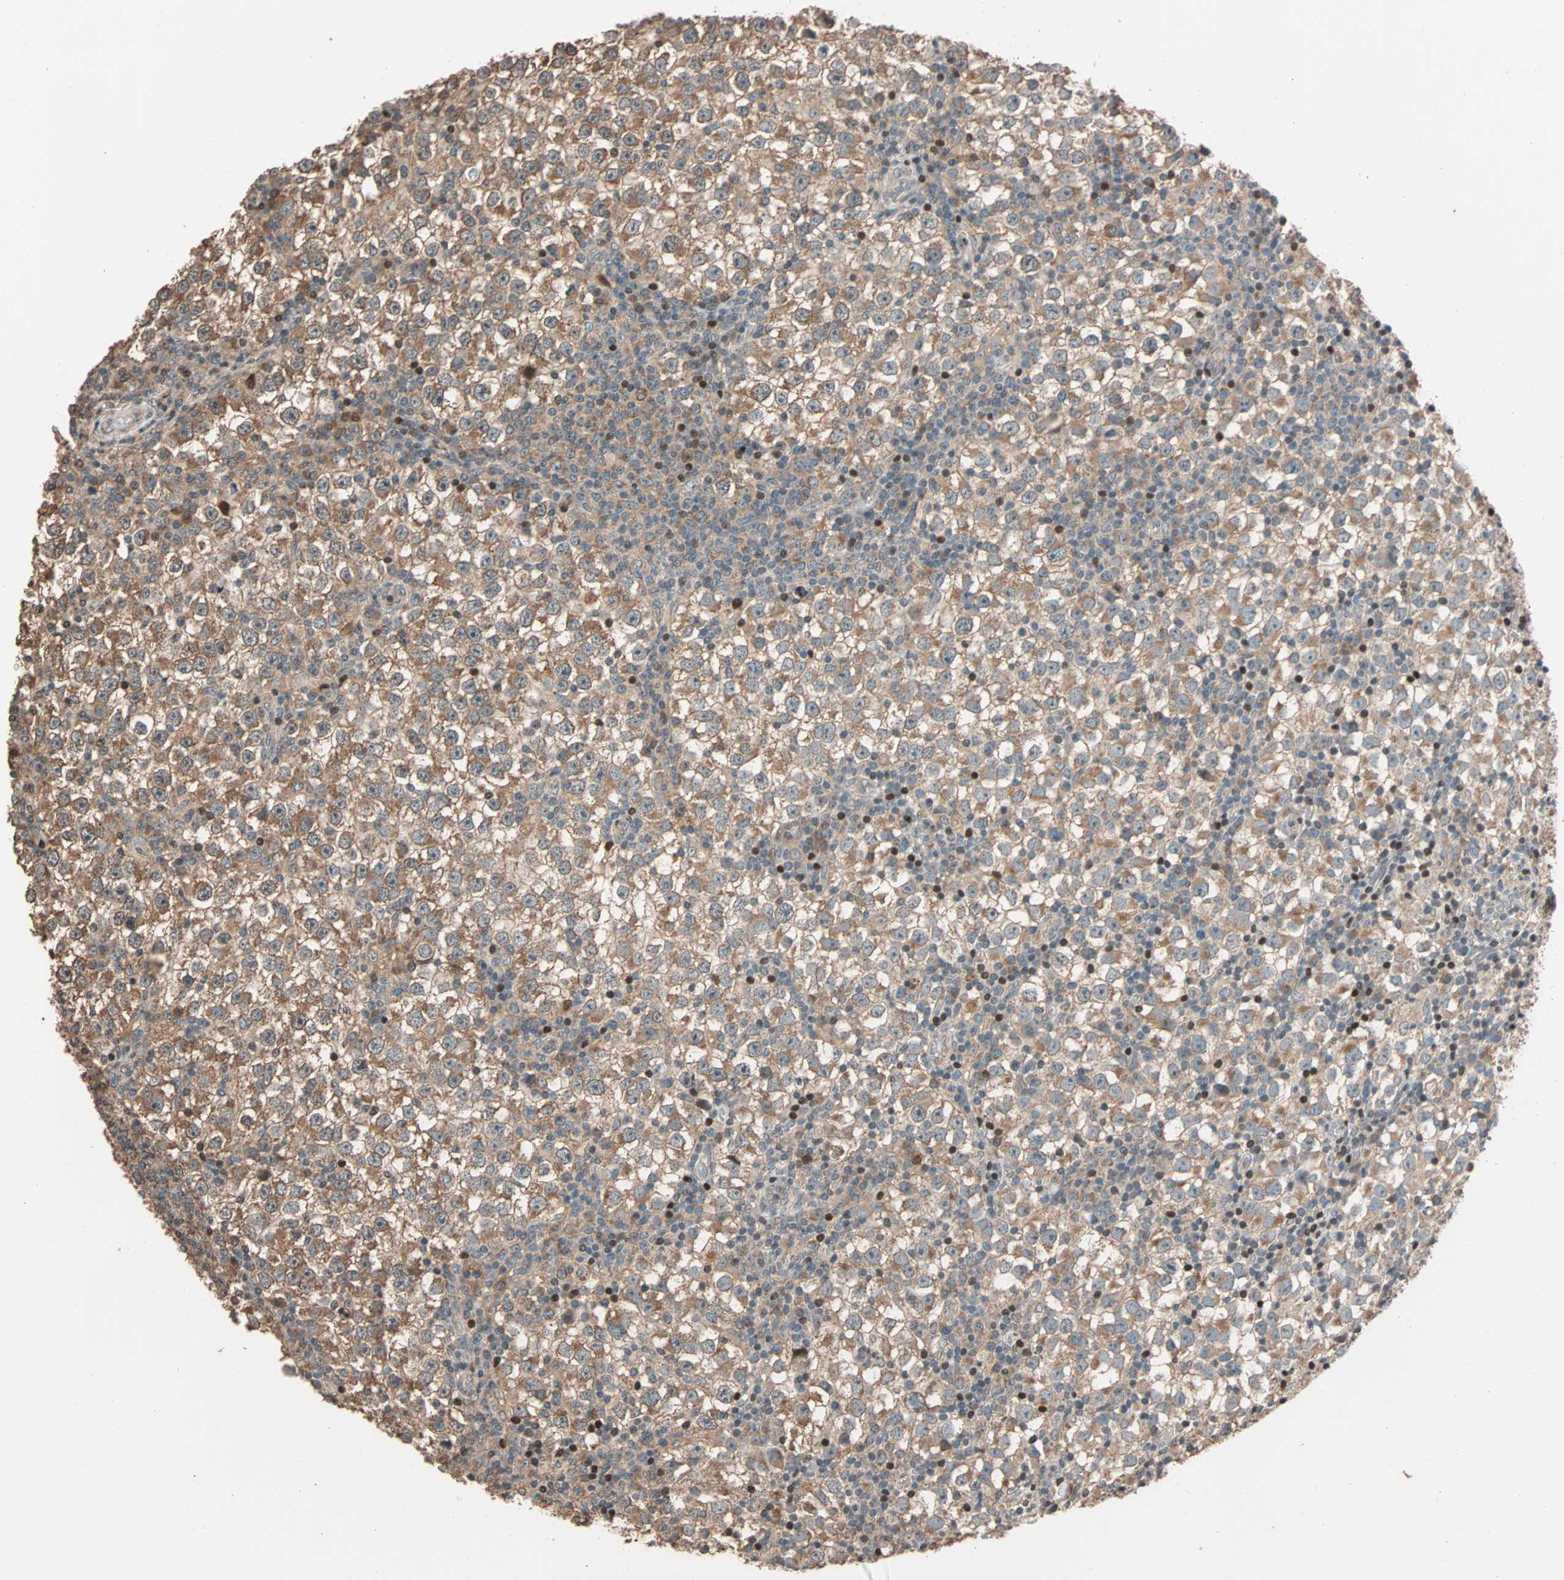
{"staining": {"intensity": "moderate", "quantity": ">75%", "location": "cytoplasmic/membranous"}, "tissue": "testis cancer", "cell_type": "Tumor cells", "image_type": "cancer", "snomed": [{"axis": "morphology", "description": "Seminoma, NOS"}, {"axis": "topography", "description": "Testis"}], "caption": "Immunohistochemical staining of testis seminoma shows medium levels of moderate cytoplasmic/membranous protein expression in about >75% of tumor cells.", "gene": "HECW1", "patient": {"sex": "male", "age": 65}}